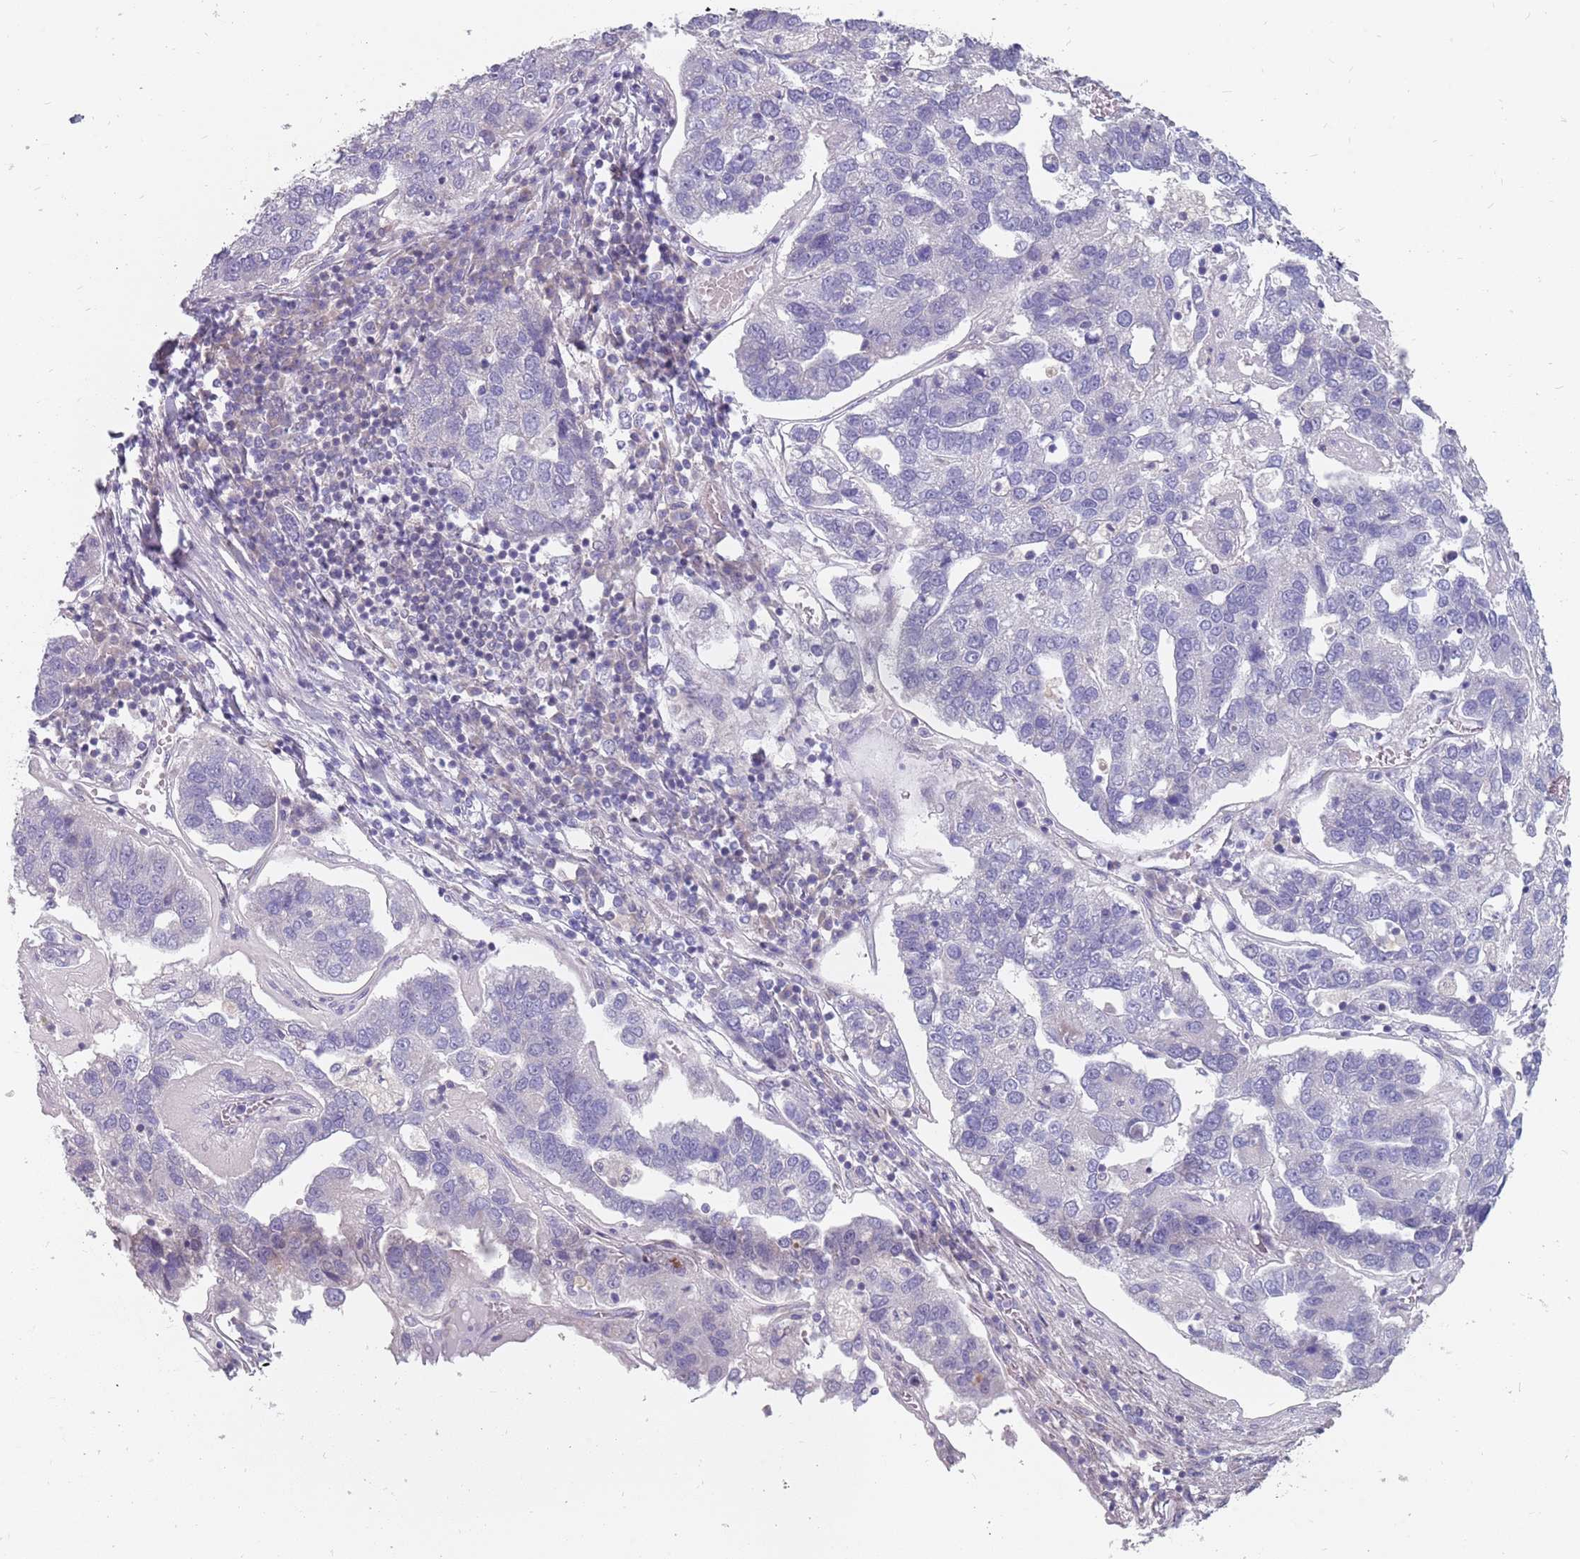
{"staining": {"intensity": "negative", "quantity": "none", "location": "none"}, "tissue": "pancreatic cancer", "cell_type": "Tumor cells", "image_type": "cancer", "snomed": [{"axis": "morphology", "description": "Adenocarcinoma, NOS"}, {"axis": "topography", "description": "Pancreas"}], "caption": "DAB (3,3'-diaminobenzidine) immunohistochemical staining of pancreatic cancer (adenocarcinoma) demonstrates no significant positivity in tumor cells.", "gene": "CMTR2", "patient": {"sex": "female", "age": 61}}